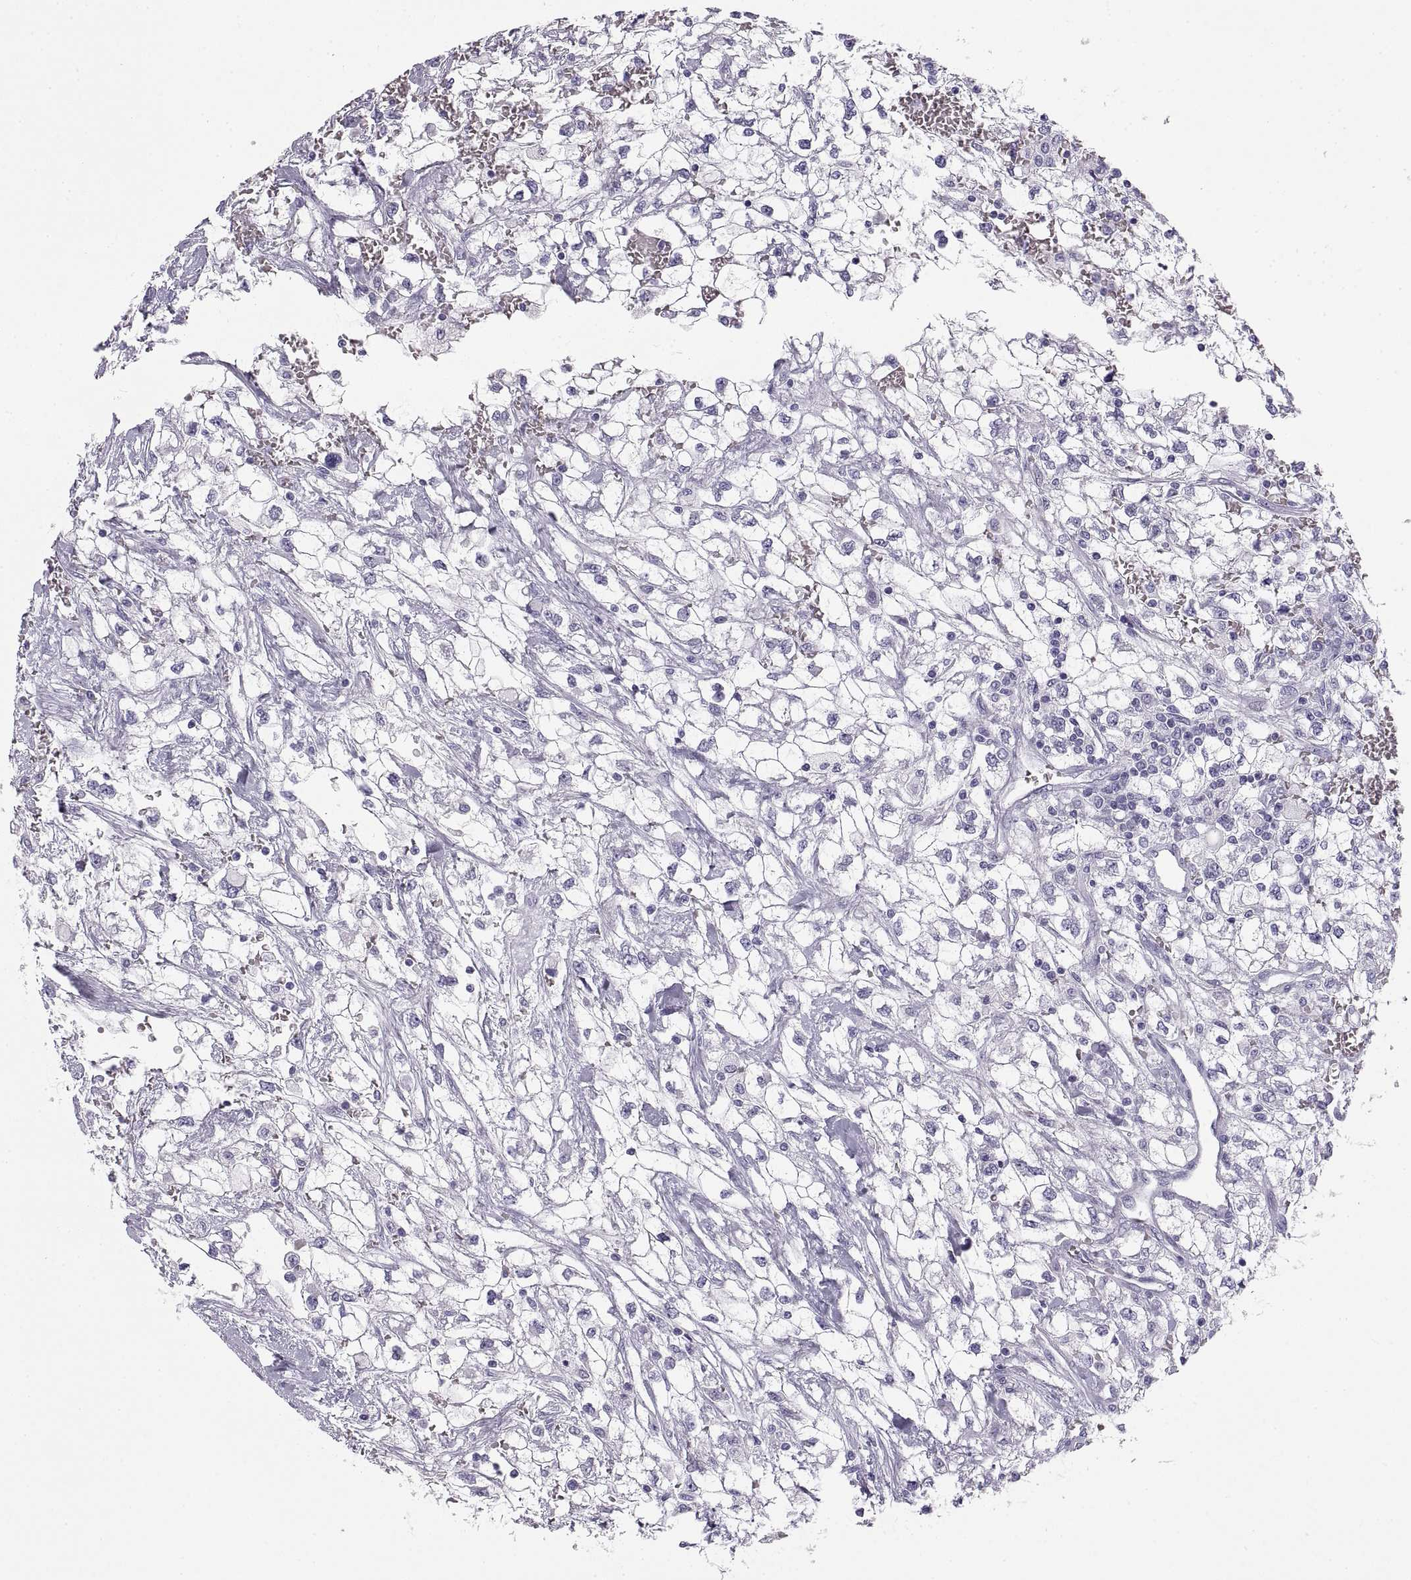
{"staining": {"intensity": "negative", "quantity": "none", "location": "none"}, "tissue": "renal cancer", "cell_type": "Tumor cells", "image_type": "cancer", "snomed": [{"axis": "morphology", "description": "Adenocarcinoma, NOS"}, {"axis": "topography", "description": "Kidney"}], "caption": "The photomicrograph displays no significant positivity in tumor cells of renal cancer.", "gene": "RLBP1", "patient": {"sex": "male", "age": 59}}